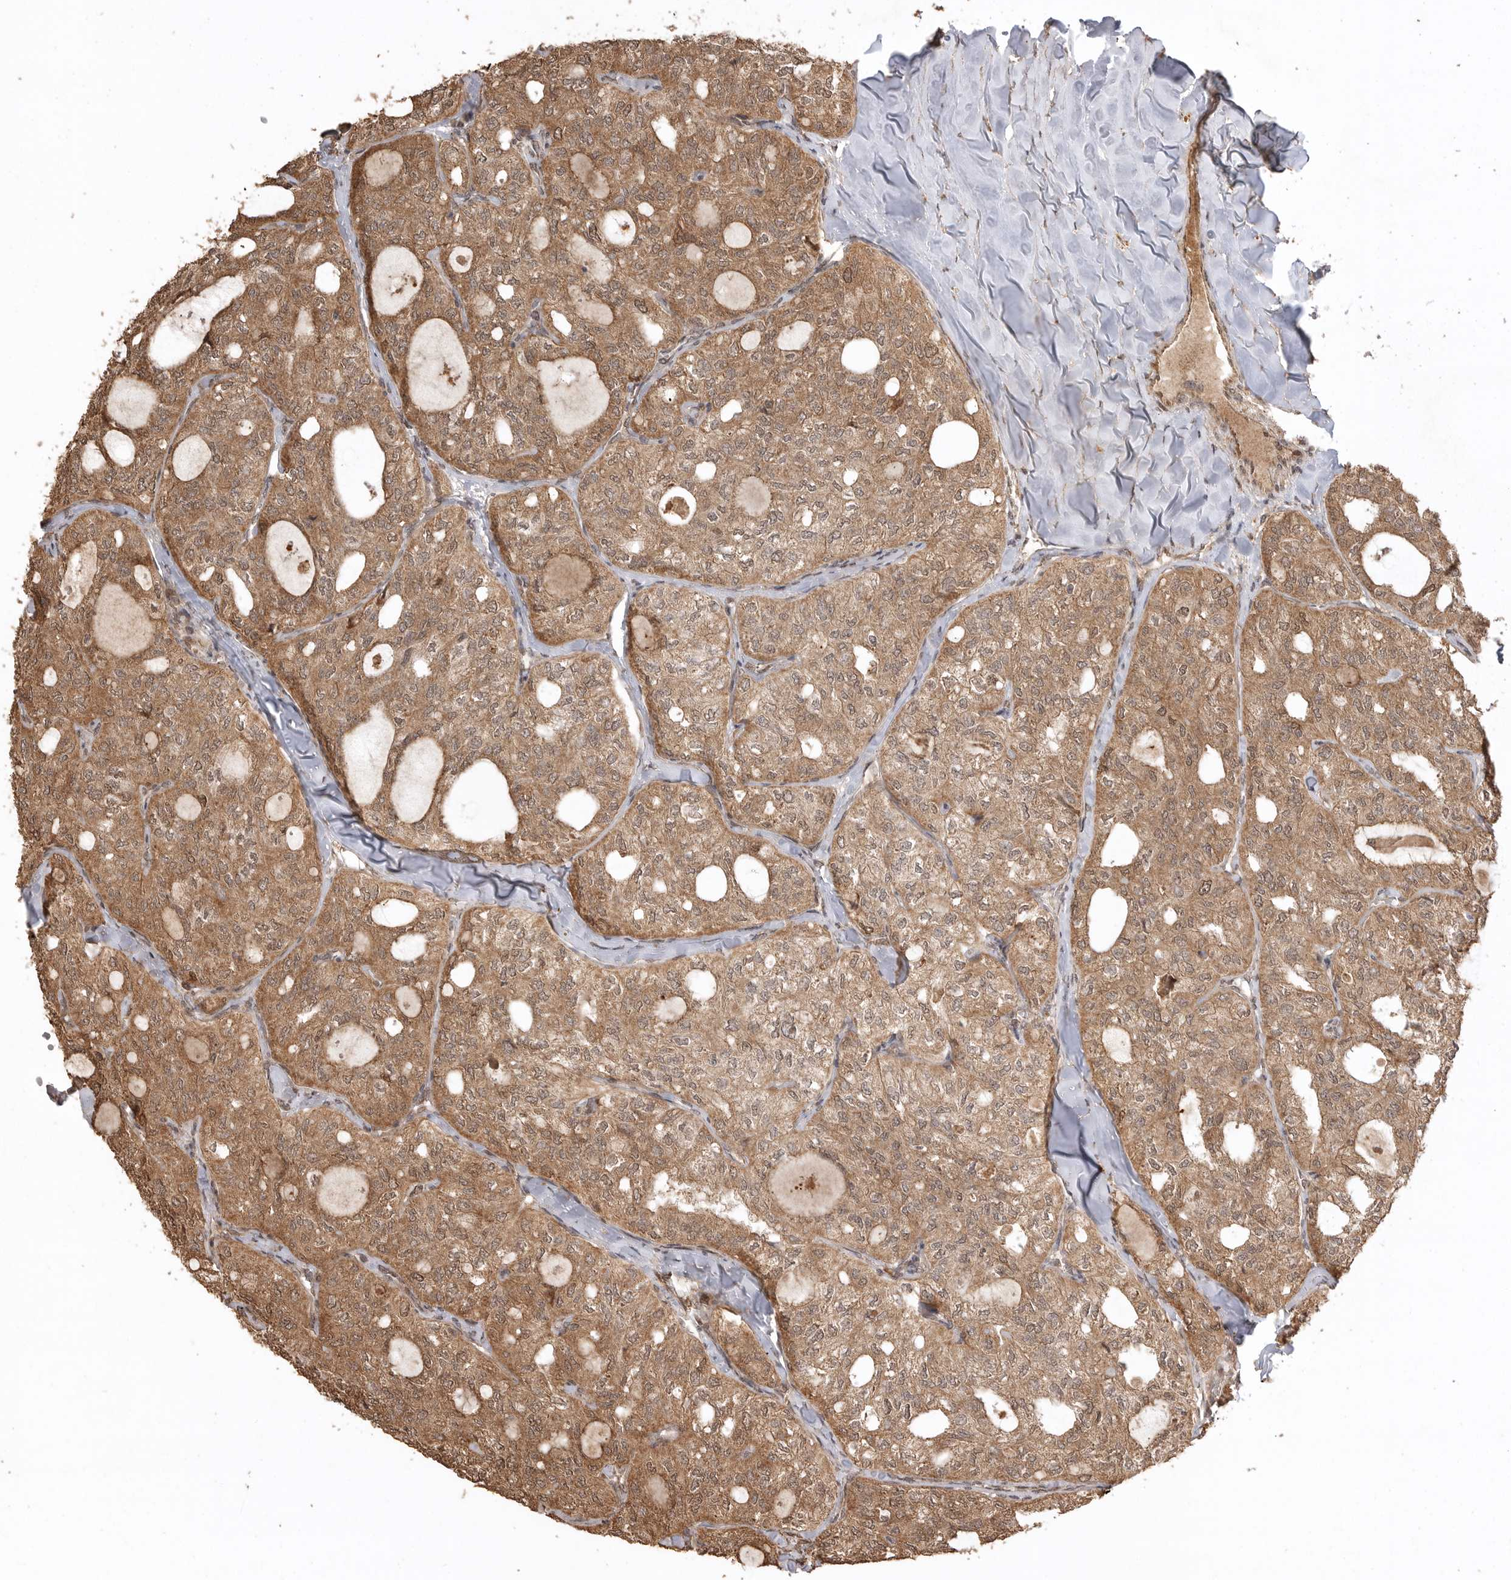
{"staining": {"intensity": "moderate", "quantity": ">75%", "location": "cytoplasmic/membranous"}, "tissue": "thyroid cancer", "cell_type": "Tumor cells", "image_type": "cancer", "snomed": [{"axis": "morphology", "description": "Follicular adenoma carcinoma, NOS"}, {"axis": "topography", "description": "Thyroid gland"}], "caption": "Protein expression analysis of thyroid follicular adenoma carcinoma reveals moderate cytoplasmic/membranous positivity in about >75% of tumor cells.", "gene": "BOC", "patient": {"sex": "male", "age": 75}}